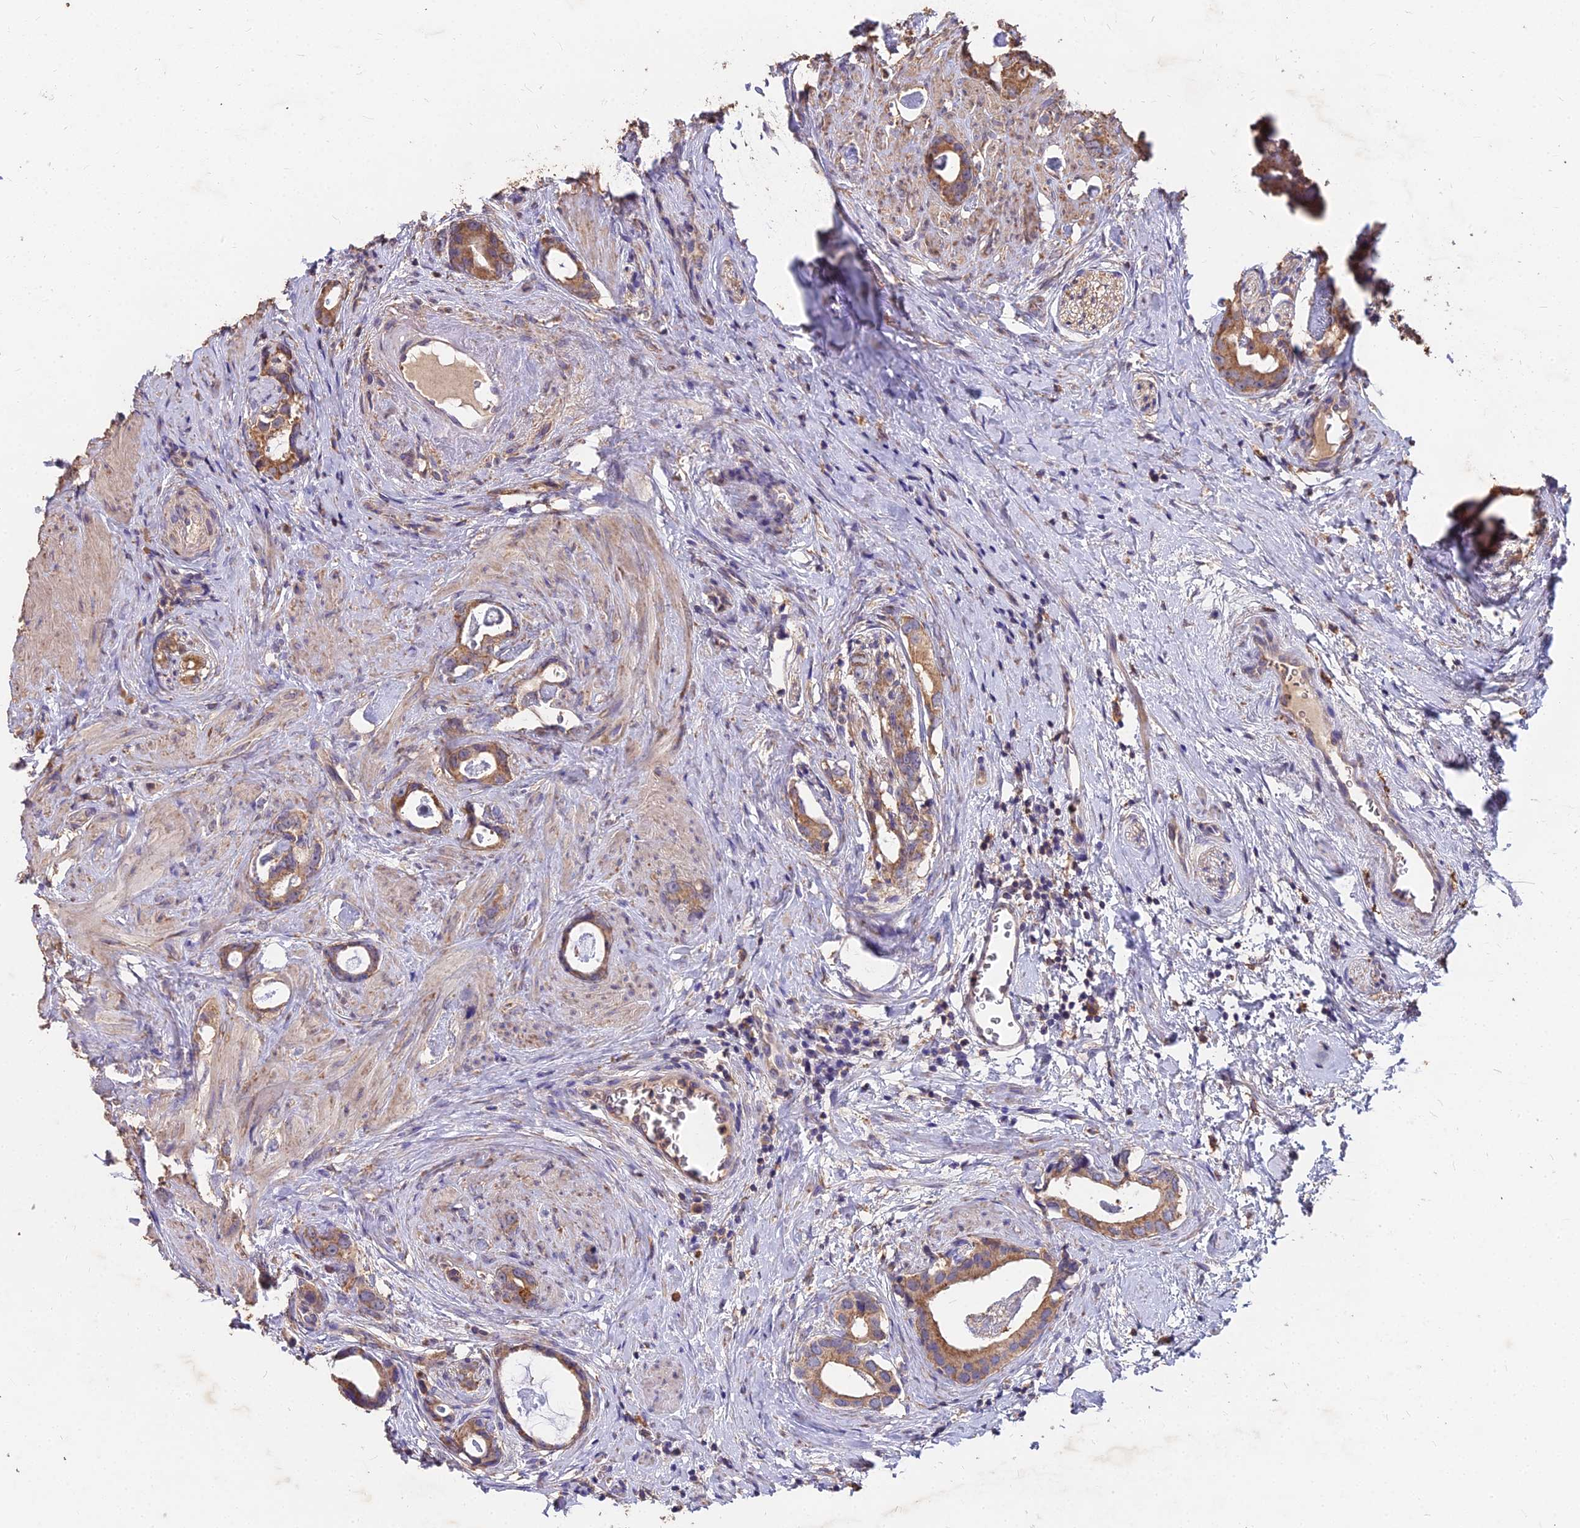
{"staining": {"intensity": "moderate", "quantity": ">75%", "location": "cytoplasmic/membranous"}, "tissue": "prostate cancer", "cell_type": "Tumor cells", "image_type": "cancer", "snomed": [{"axis": "morphology", "description": "Adenocarcinoma, Low grade"}, {"axis": "topography", "description": "Prostate"}], "caption": "Adenocarcinoma (low-grade) (prostate) was stained to show a protein in brown. There is medium levels of moderate cytoplasmic/membranous staining in about >75% of tumor cells.", "gene": "CEMIP2", "patient": {"sex": "male", "age": 63}}